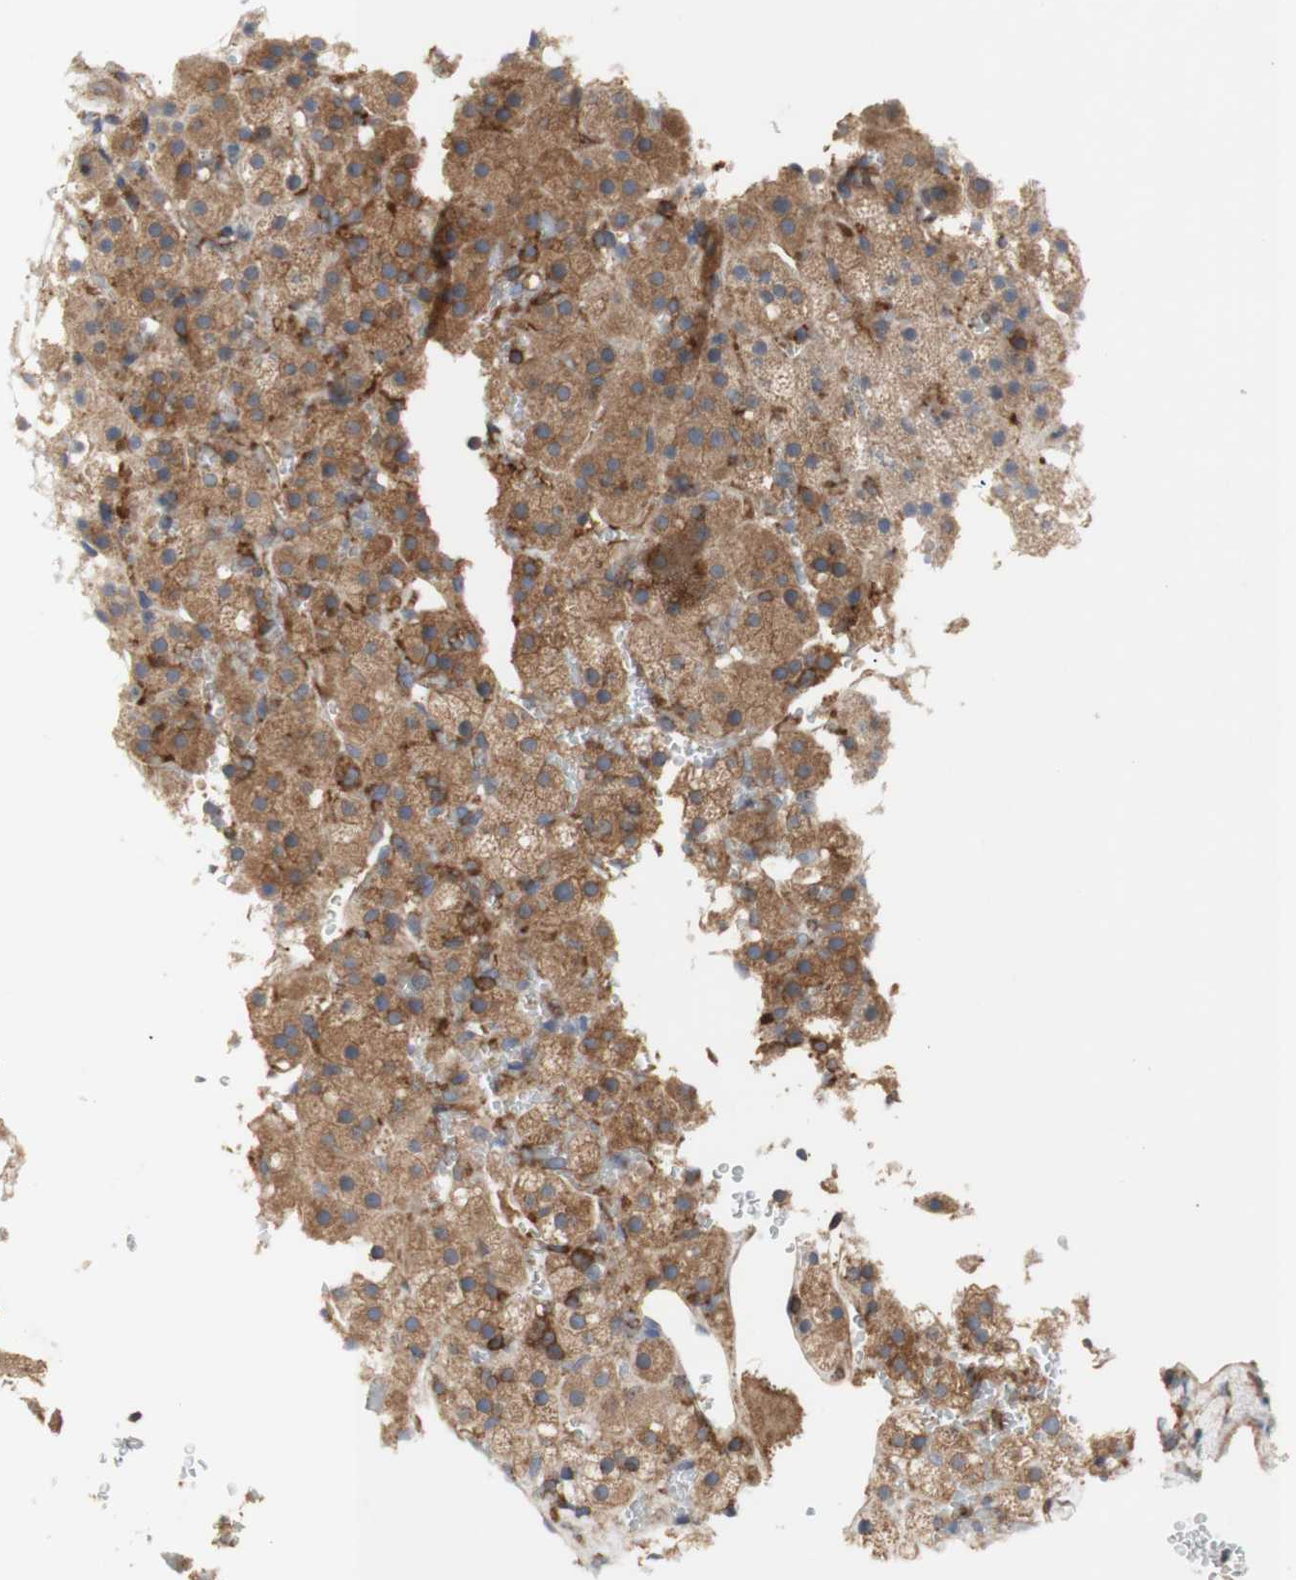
{"staining": {"intensity": "moderate", "quantity": ">75%", "location": "cytoplasmic/membranous"}, "tissue": "adrenal gland", "cell_type": "Glandular cells", "image_type": "normal", "snomed": [{"axis": "morphology", "description": "Normal tissue, NOS"}, {"axis": "topography", "description": "Adrenal gland"}], "caption": "Immunohistochemistry histopathology image of normal adrenal gland: adrenal gland stained using IHC exhibits medium levels of moderate protein expression localized specifically in the cytoplasmic/membranous of glandular cells, appearing as a cytoplasmic/membranous brown color.", "gene": "IKBKG", "patient": {"sex": "female", "age": 59}}